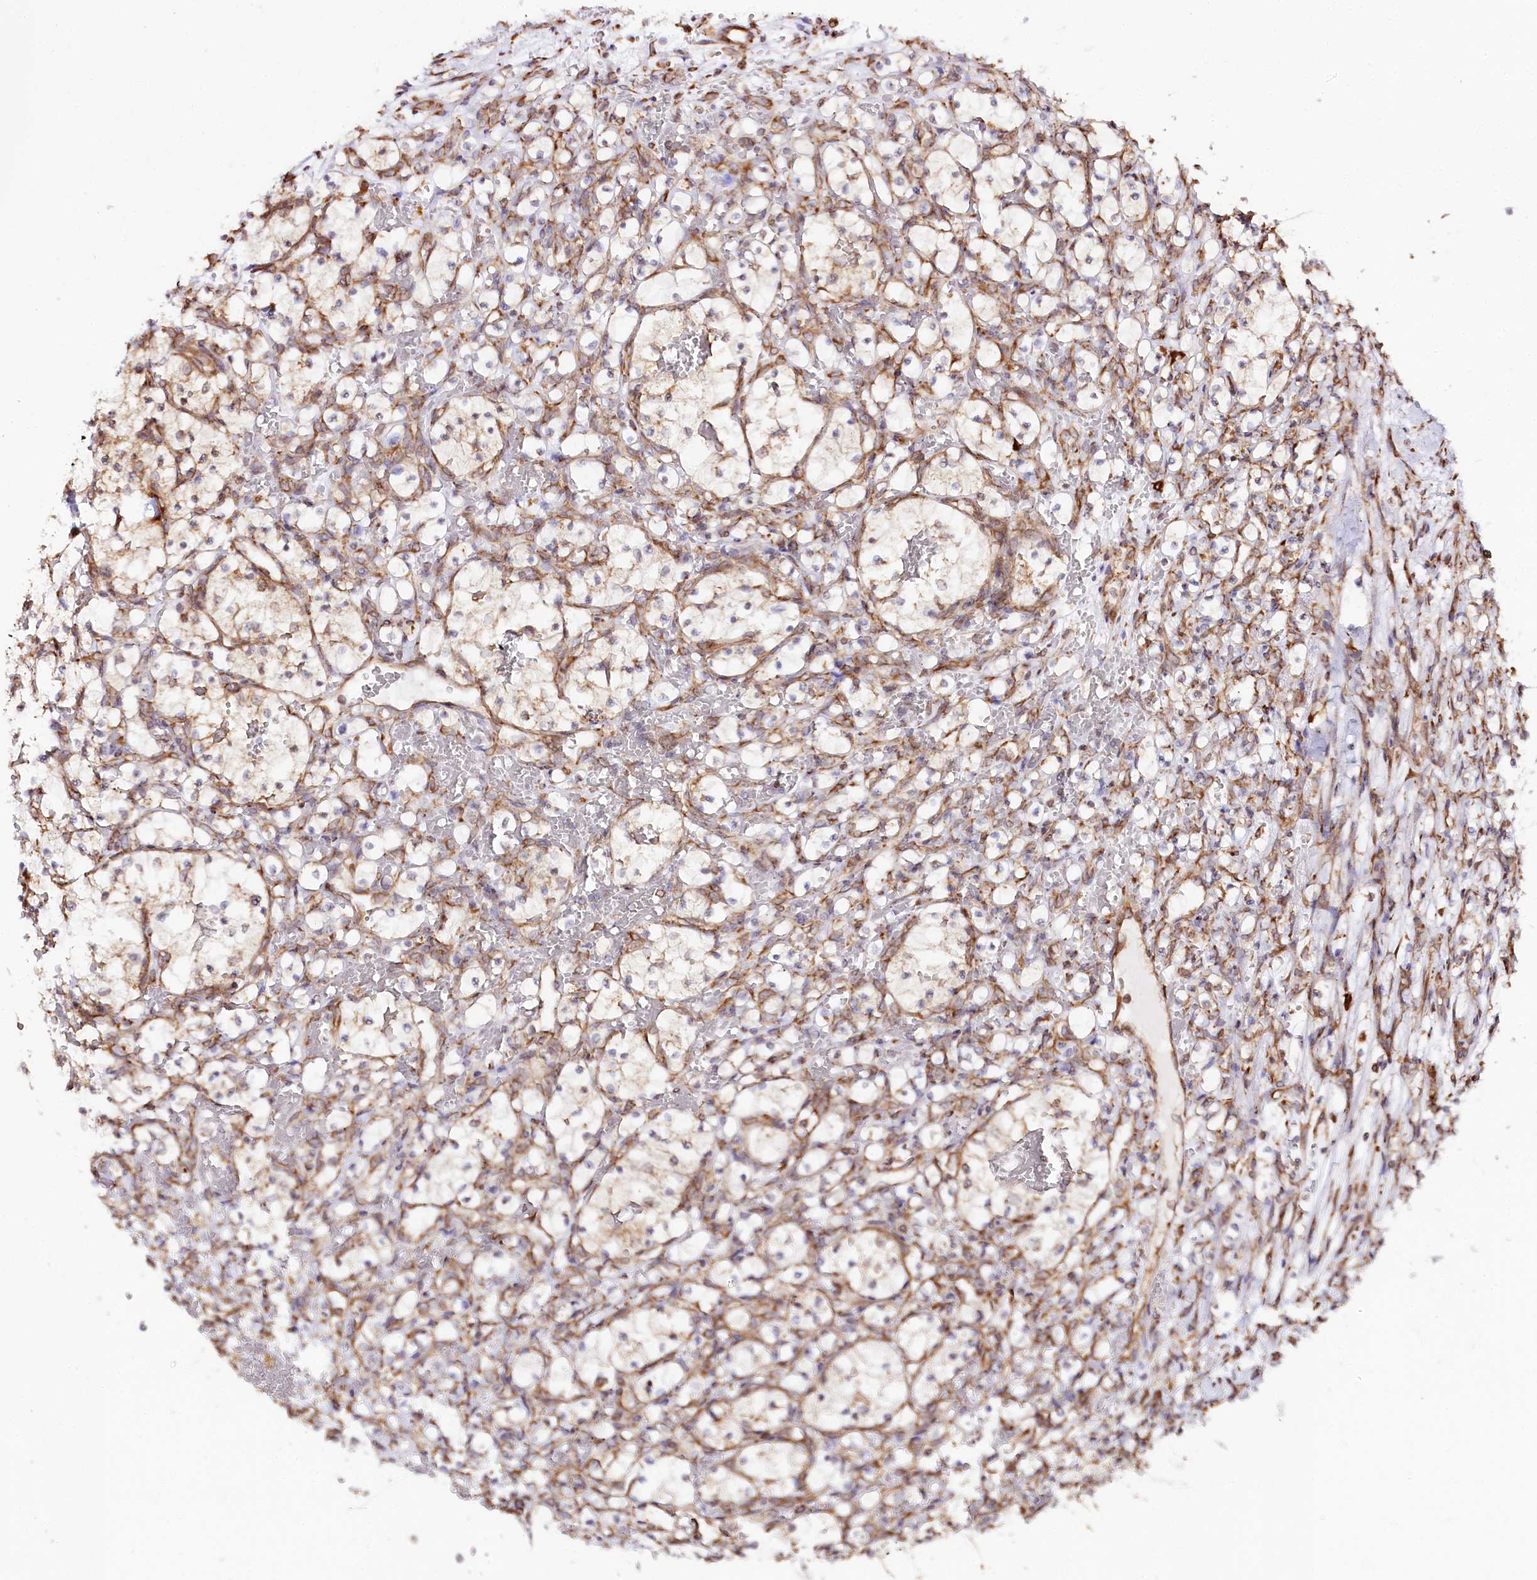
{"staining": {"intensity": "weak", "quantity": "<25%", "location": "cytoplasmic/membranous"}, "tissue": "renal cancer", "cell_type": "Tumor cells", "image_type": "cancer", "snomed": [{"axis": "morphology", "description": "Adenocarcinoma, NOS"}, {"axis": "topography", "description": "Kidney"}], "caption": "The immunohistochemistry (IHC) micrograph has no significant expression in tumor cells of renal adenocarcinoma tissue. (DAB IHC visualized using brightfield microscopy, high magnification).", "gene": "CNPY2", "patient": {"sex": "female", "age": 69}}